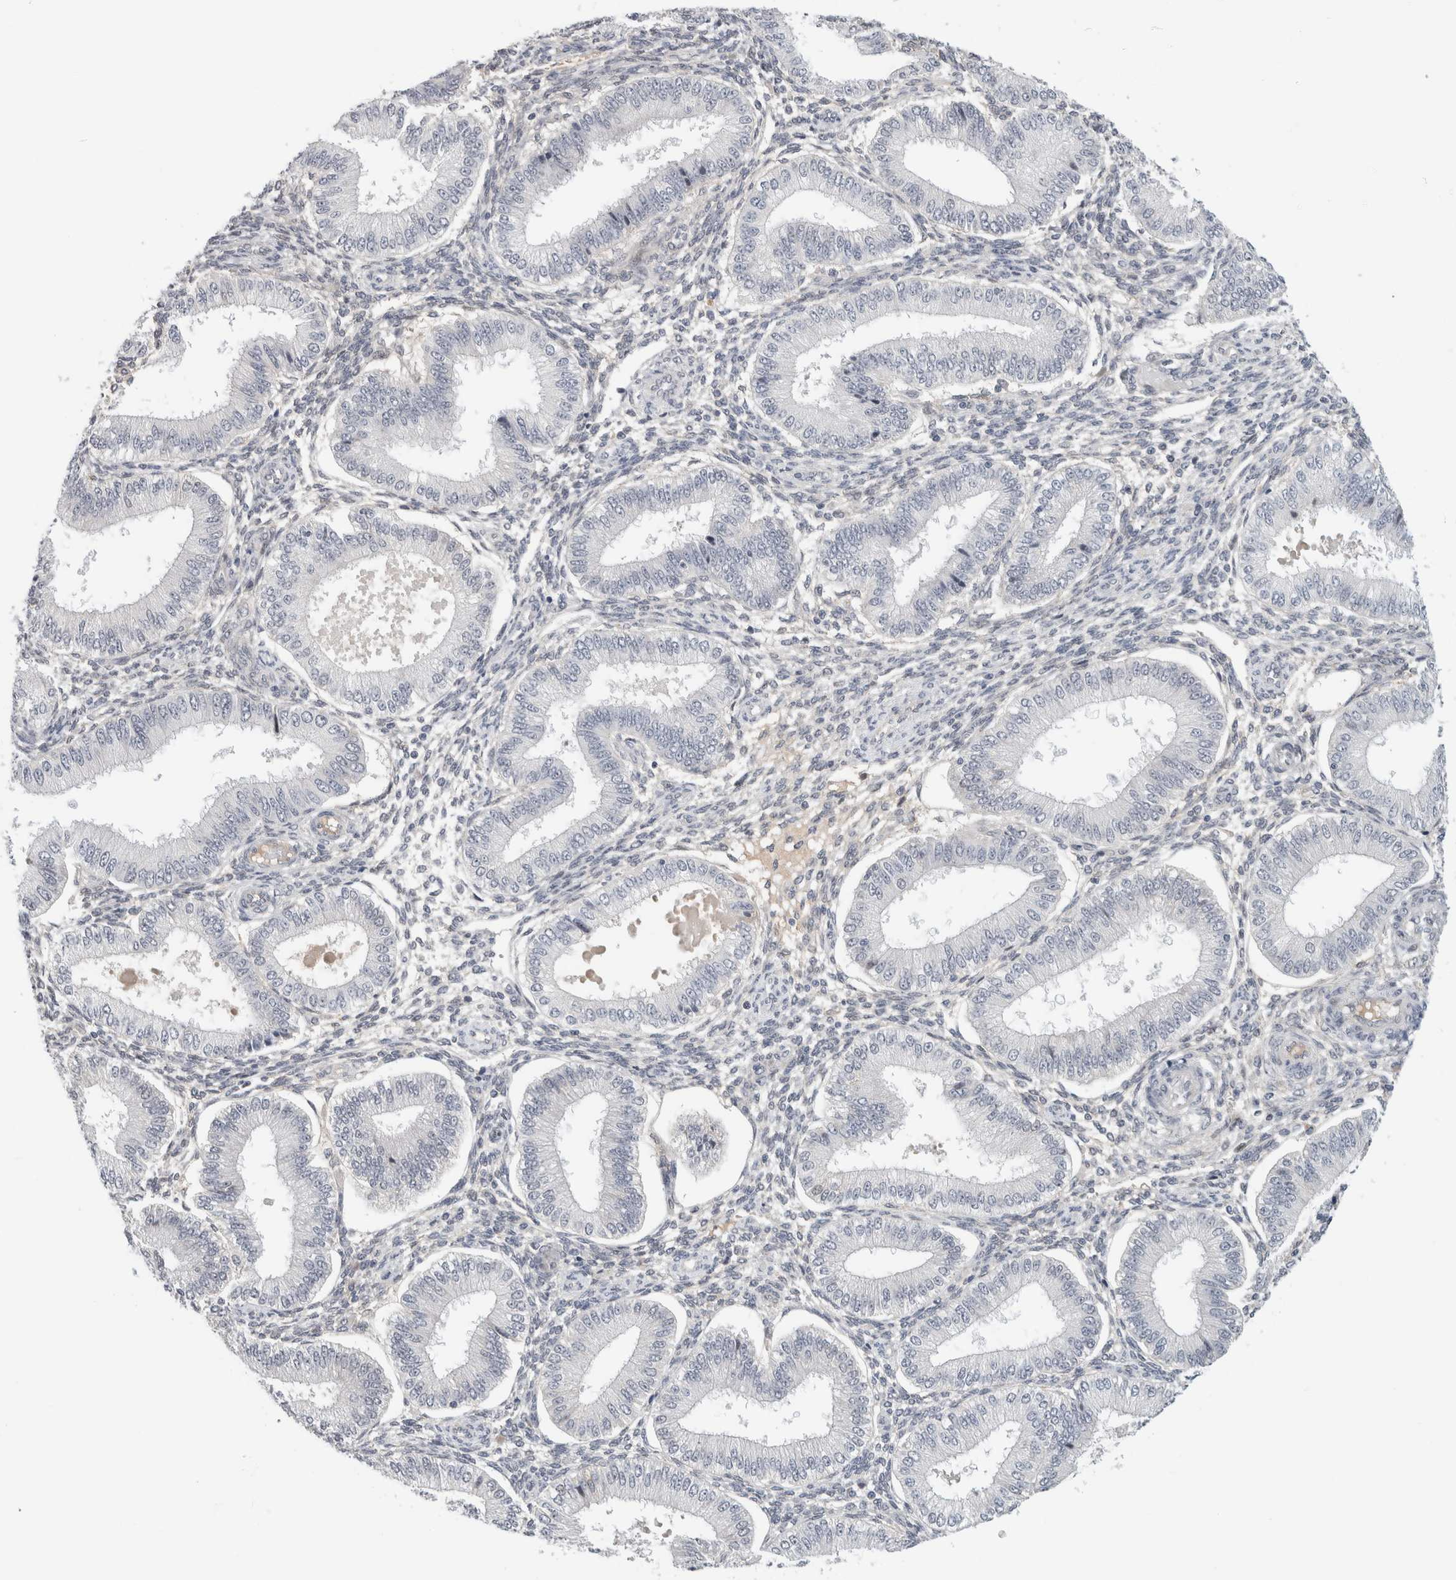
{"staining": {"intensity": "negative", "quantity": "none", "location": "none"}, "tissue": "endometrium", "cell_type": "Cells in endometrial stroma", "image_type": "normal", "snomed": [{"axis": "morphology", "description": "Normal tissue, NOS"}, {"axis": "topography", "description": "Endometrium"}], "caption": "Cells in endometrial stroma are negative for brown protein staining in unremarkable endometrium. (DAB (3,3'-diaminobenzidine) immunohistochemistry visualized using brightfield microscopy, high magnification).", "gene": "HCN3", "patient": {"sex": "female", "age": 39}}